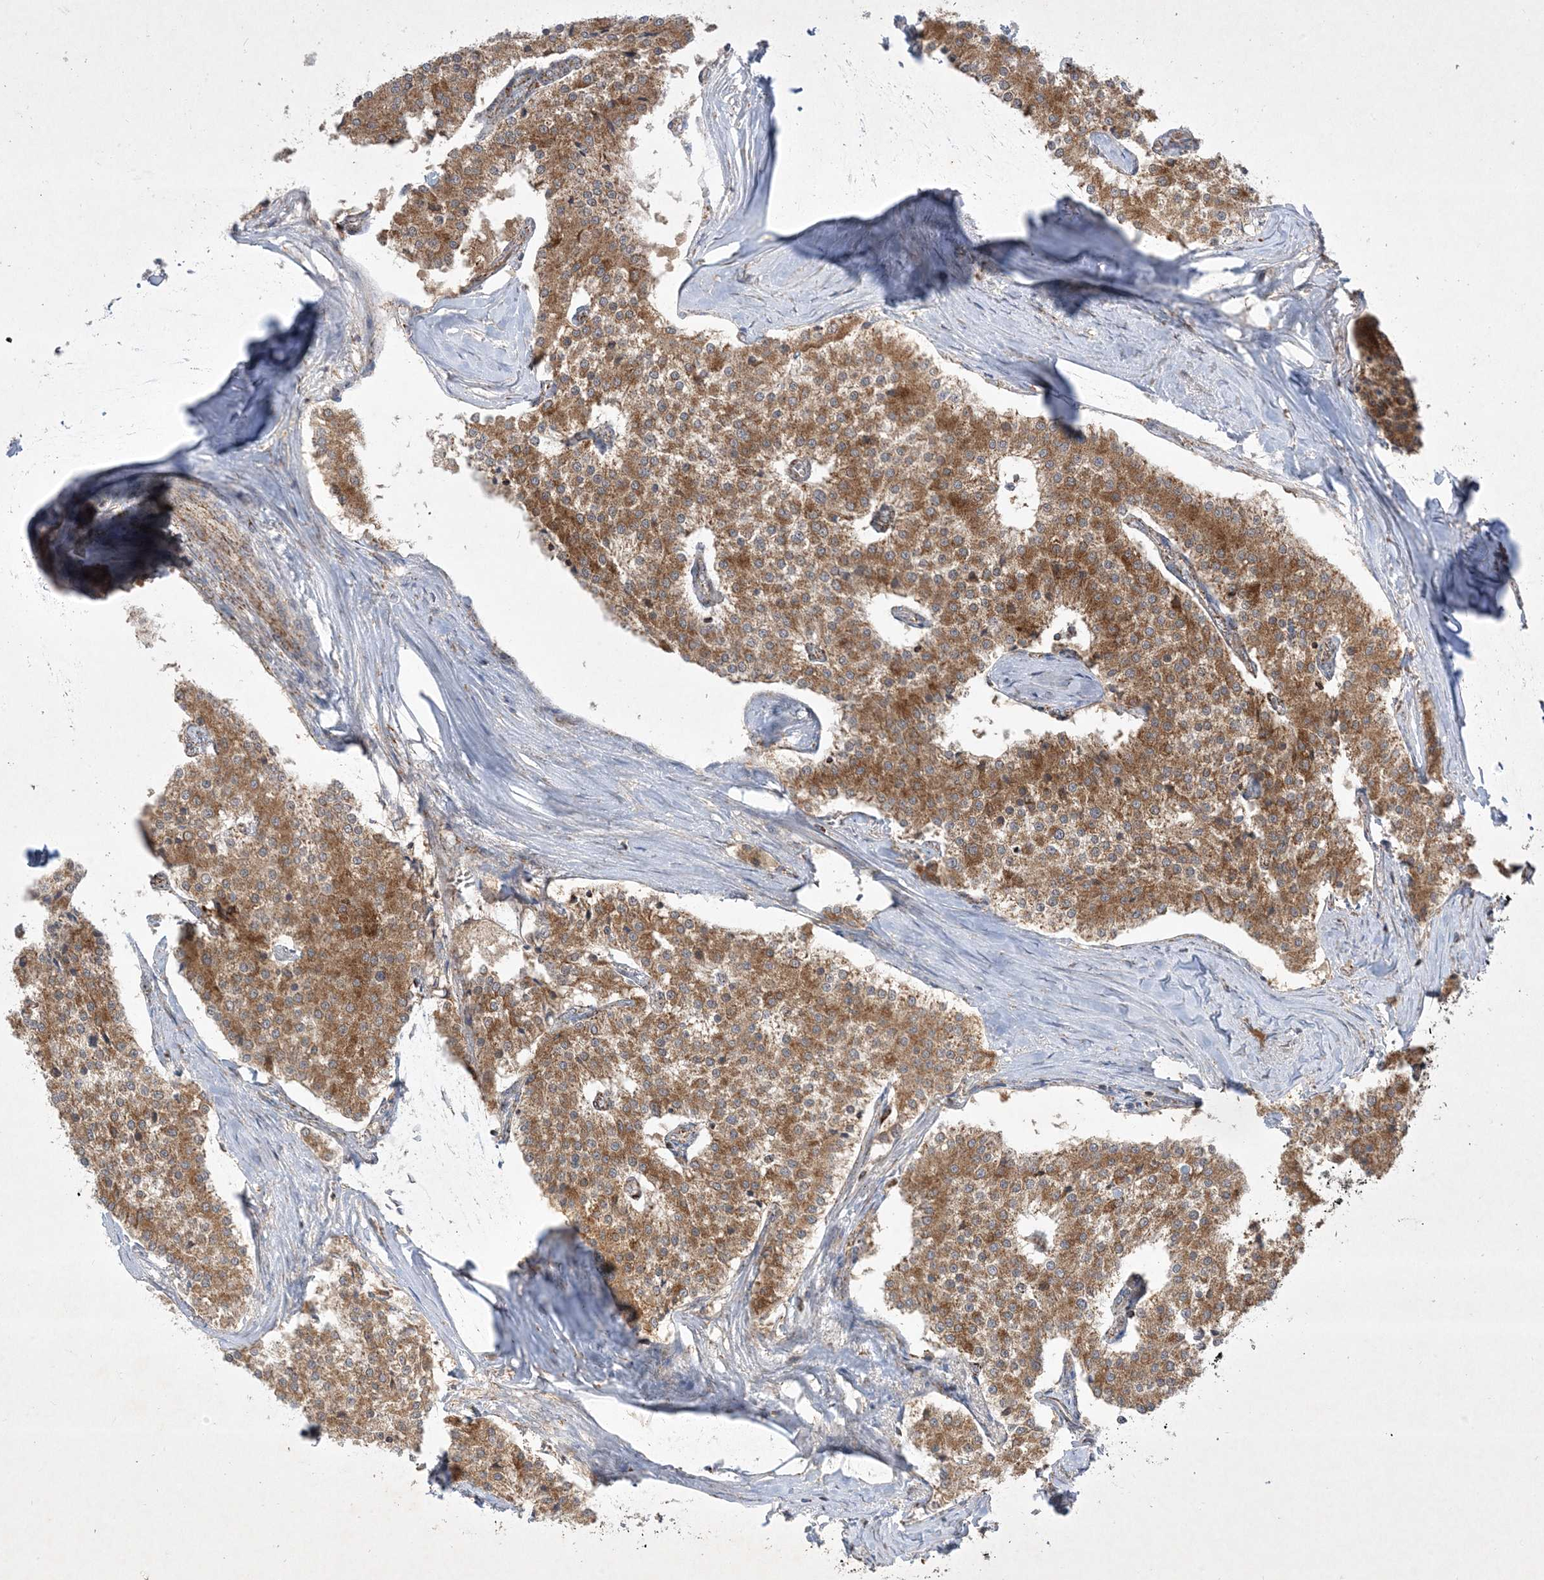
{"staining": {"intensity": "moderate", "quantity": ">75%", "location": "cytoplasmic/membranous"}, "tissue": "carcinoid", "cell_type": "Tumor cells", "image_type": "cancer", "snomed": [{"axis": "morphology", "description": "Carcinoid, malignant, NOS"}, {"axis": "topography", "description": "Colon"}], "caption": "Immunohistochemistry histopathology image of neoplastic tissue: carcinoid (malignant) stained using immunohistochemistry (IHC) demonstrates medium levels of moderate protein expression localized specifically in the cytoplasmic/membranous of tumor cells, appearing as a cytoplasmic/membranous brown color.", "gene": "NDUFAF3", "patient": {"sex": "female", "age": 52}}